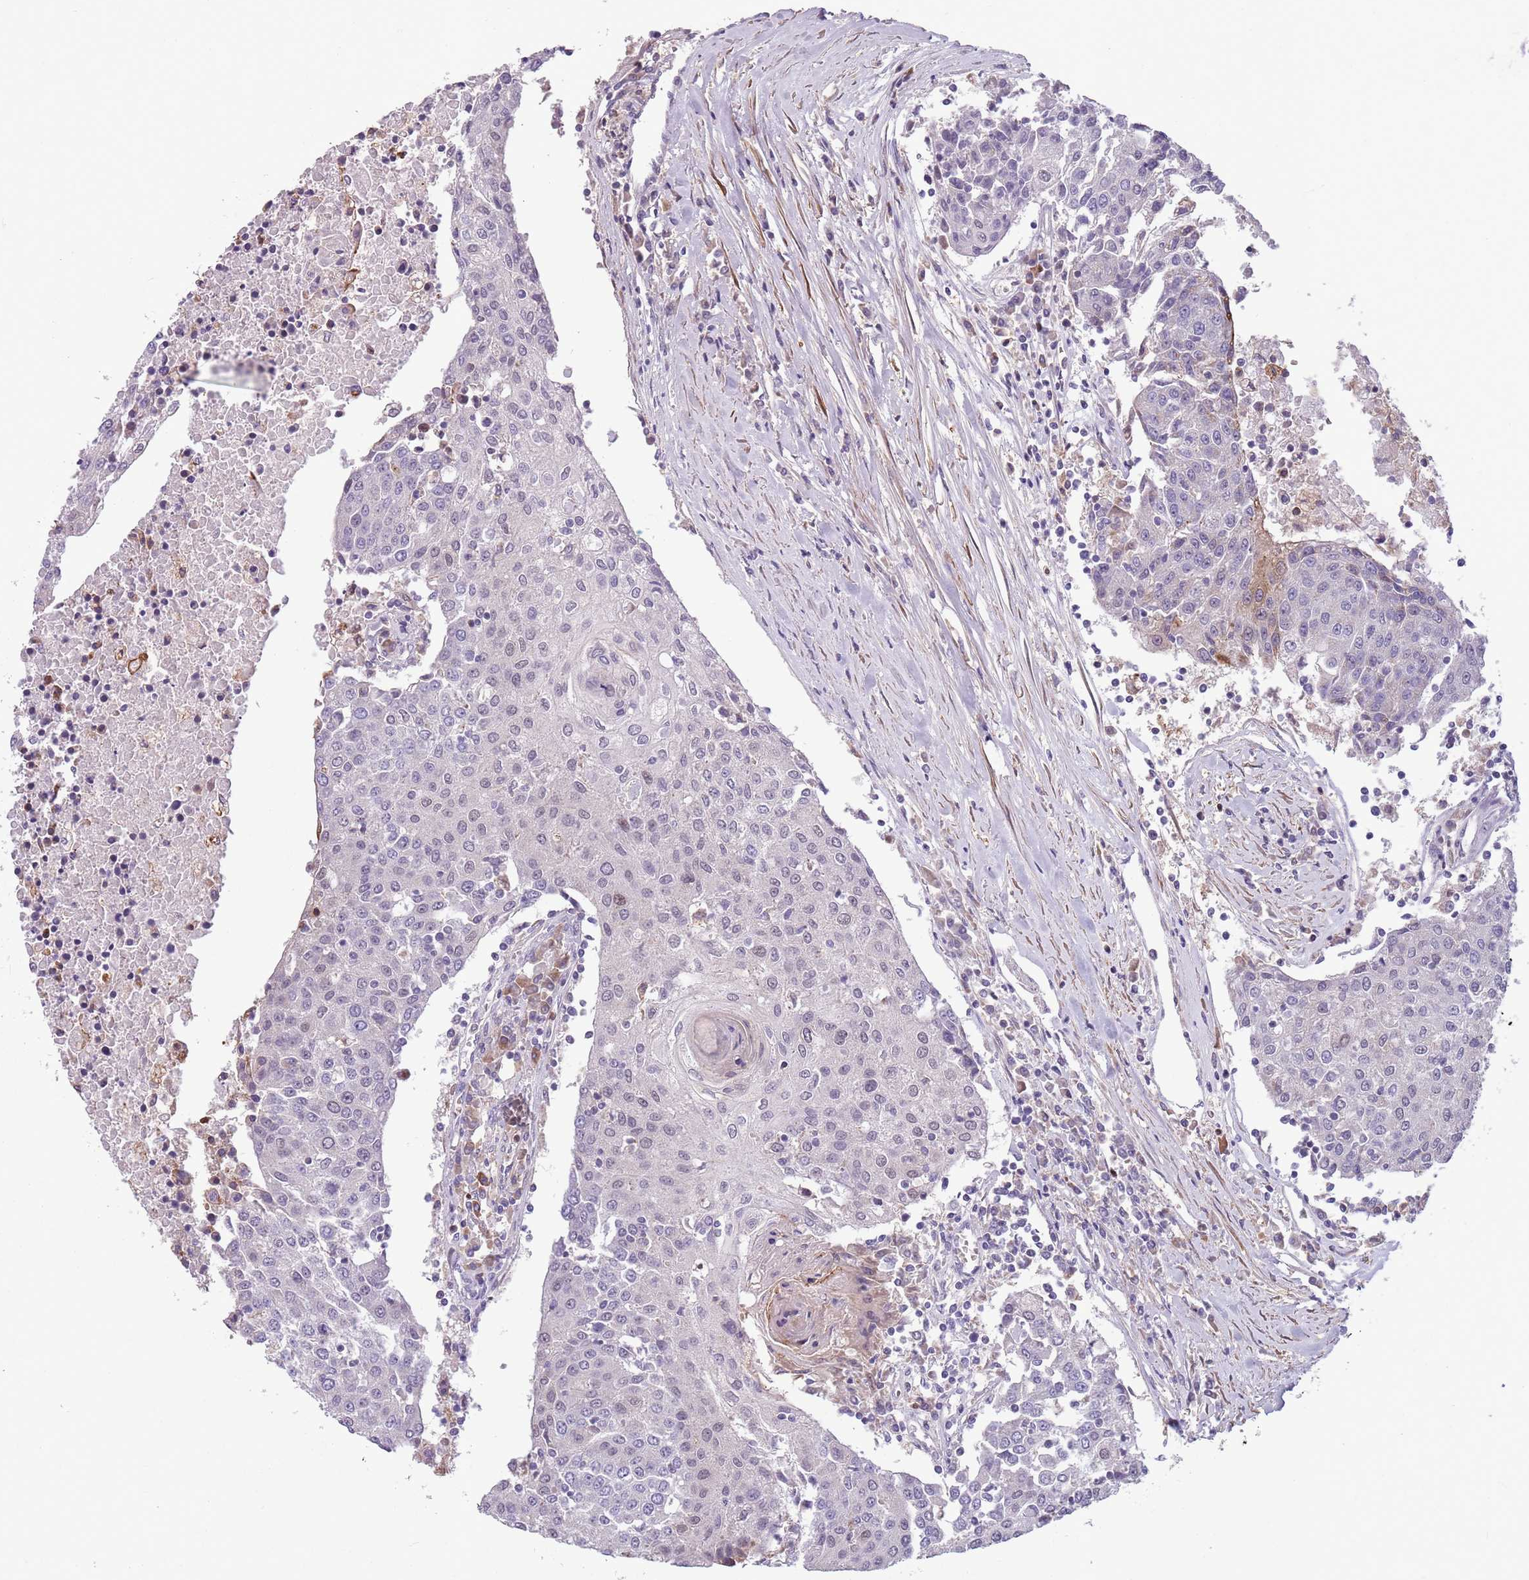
{"staining": {"intensity": "negative", "quantity": "none", "location": "none"}, "tissue": "urothelial cancer", "cell_type": "Tumor cells", "image_type": "cancer", "snomed": [{"axis": "morphology", "description": "Urothelial carcinoma, High grade"}, {"axis": "topography", "description": "Urinary bladder"}], "caption": "The micrograph reveals no staining of tumor cells in urothelial cancer.", "gene": "JAML", "patient": {"sex": "female", "age": 85}}